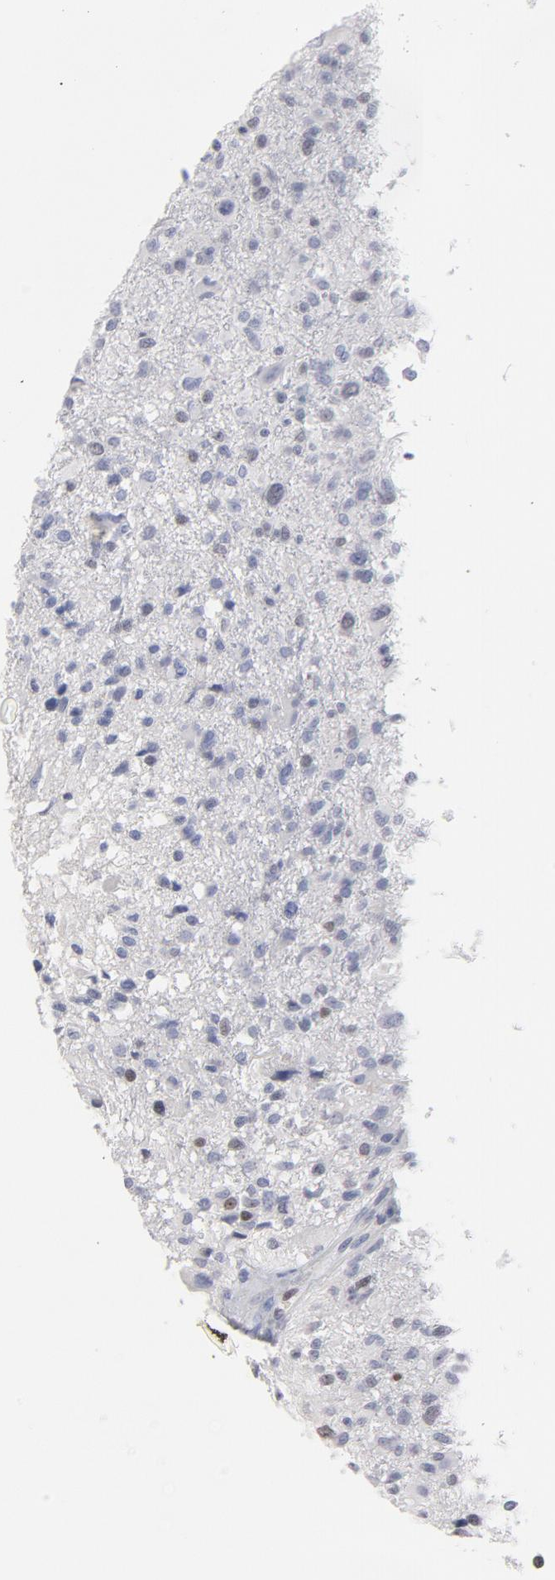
{"staining": {"intensity": "strong", "quantity": "<25%", "location": "nuclear"}, "tissue": "glioma", "cell_type": "Tumor cells", "image_type": "cancer", "snomed": [{"axis": "morphology", "description": "Glioma, malignant, High grade"}, {"axis": "topography", "description": "Cerebral cortex"}], "caption": "Immunohistochemistry of human malignant glioma (high-grade) demonstrates medium levels of strong nuclear positivity in approximately <25% of tumor cells. The staining is performed using DAB brown chromogen to label protein expression. The nuclei are counter-stained blue using hematoxylin.", "gene": "MCM7", "patient": {"sex": "male", "age": 76}}